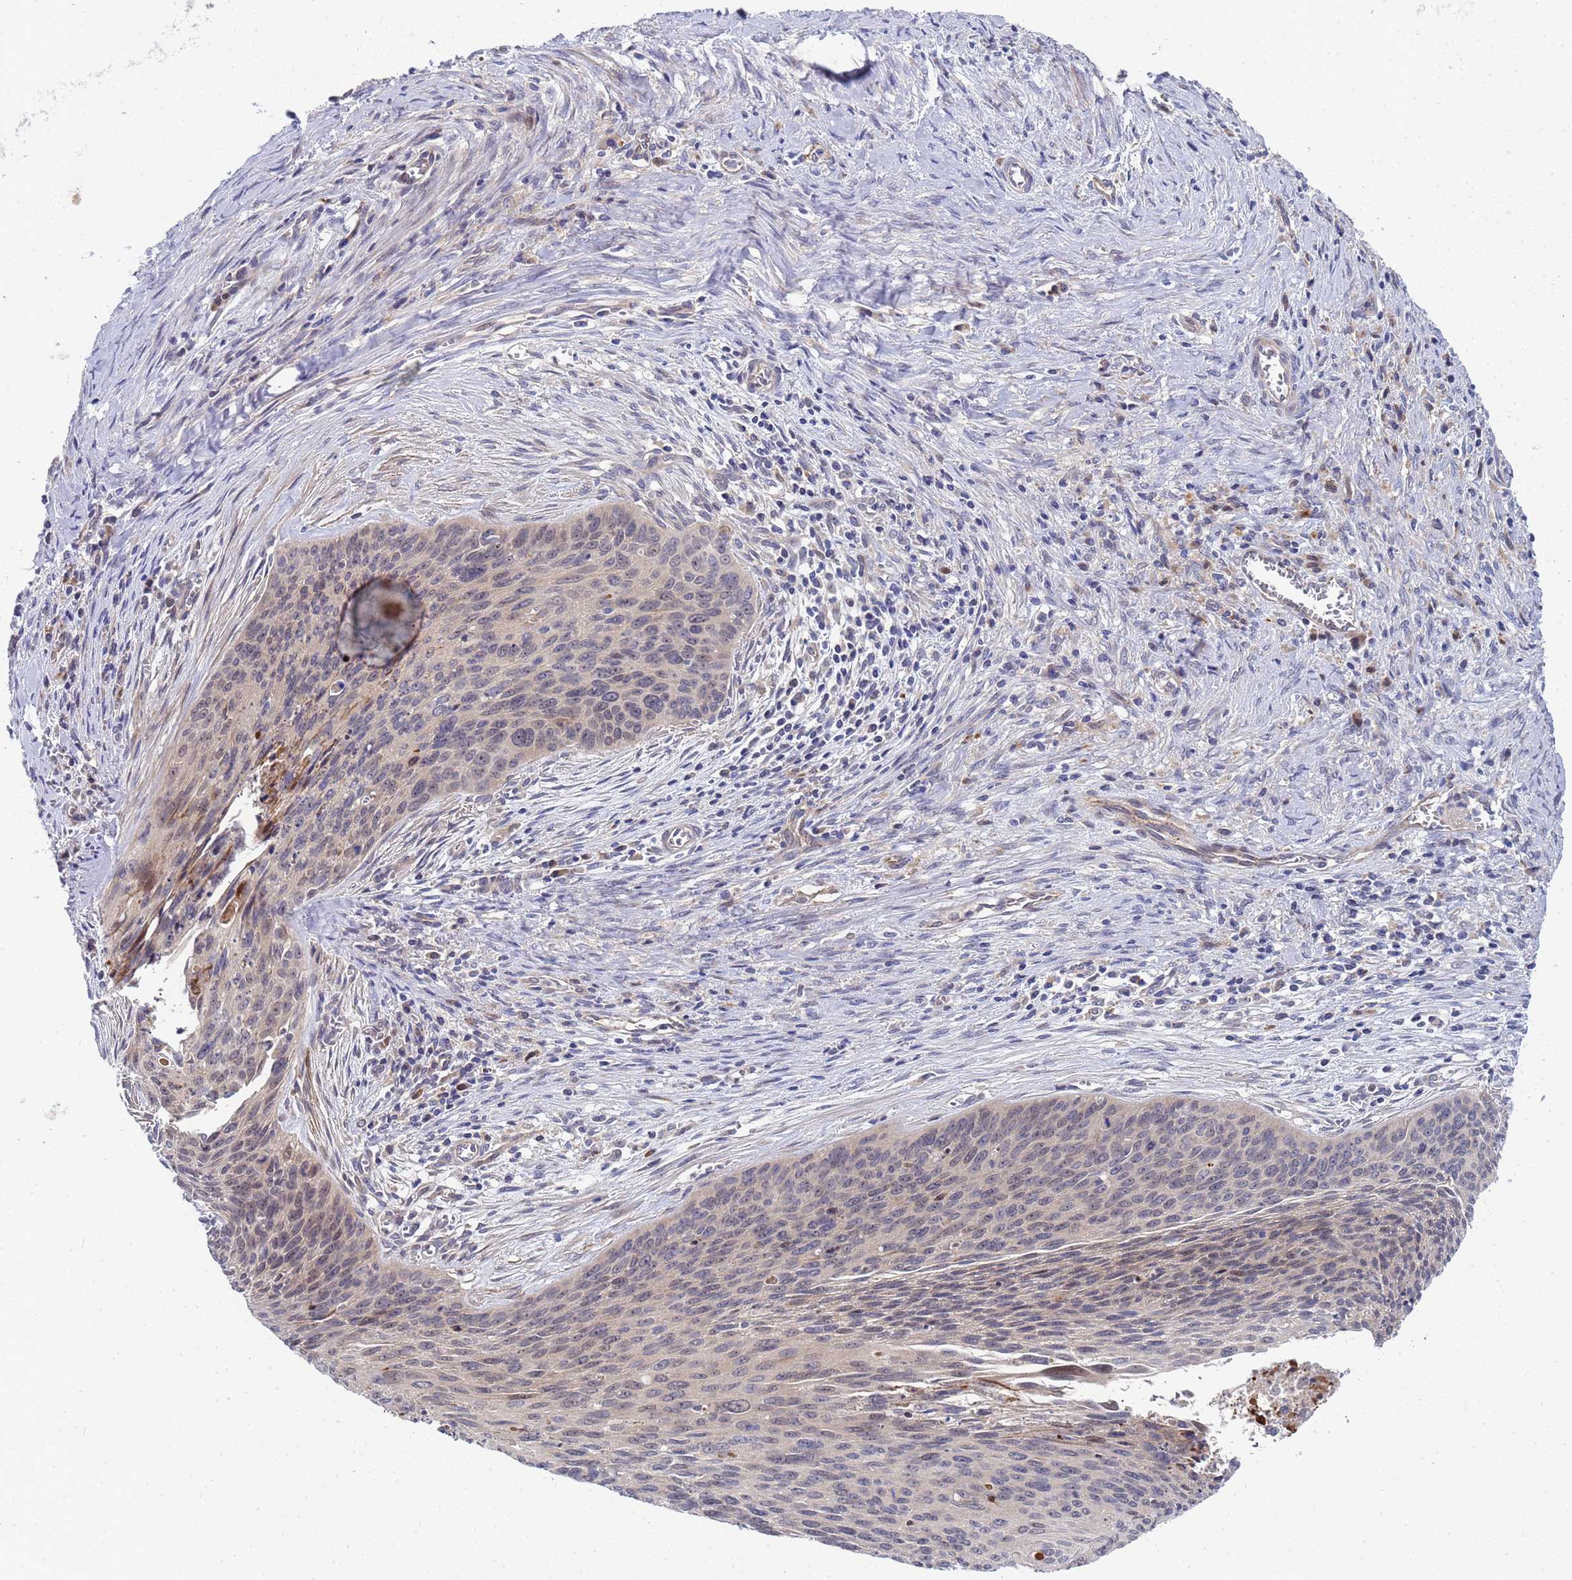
{"staining": {"intensity": "weak", "quantity": "<25%", "location": "nuclear"}, "tissue": "cervical cancer", "cell_type": "Tumor cells", "image_type": "cancer", "snomed": [{"axis": "morphology", "description": "Squamous cell carcinoma, NOS"}, {"axis": "topography", "description": "Cervix"}], "caption": "Immunohistochemistry (IHC) of human cervical squamous cell carcinoma displays no staining in tumor cells. The staining was performed using DAB (3,3'-diaminobenzidine) to visualize the protein expression in brown, while the nuclei were stained in blue with hematoxylin (Magnification: 20x).", "gene": "ENOSF1", "patient": {"sex": "female", "age": 55}}